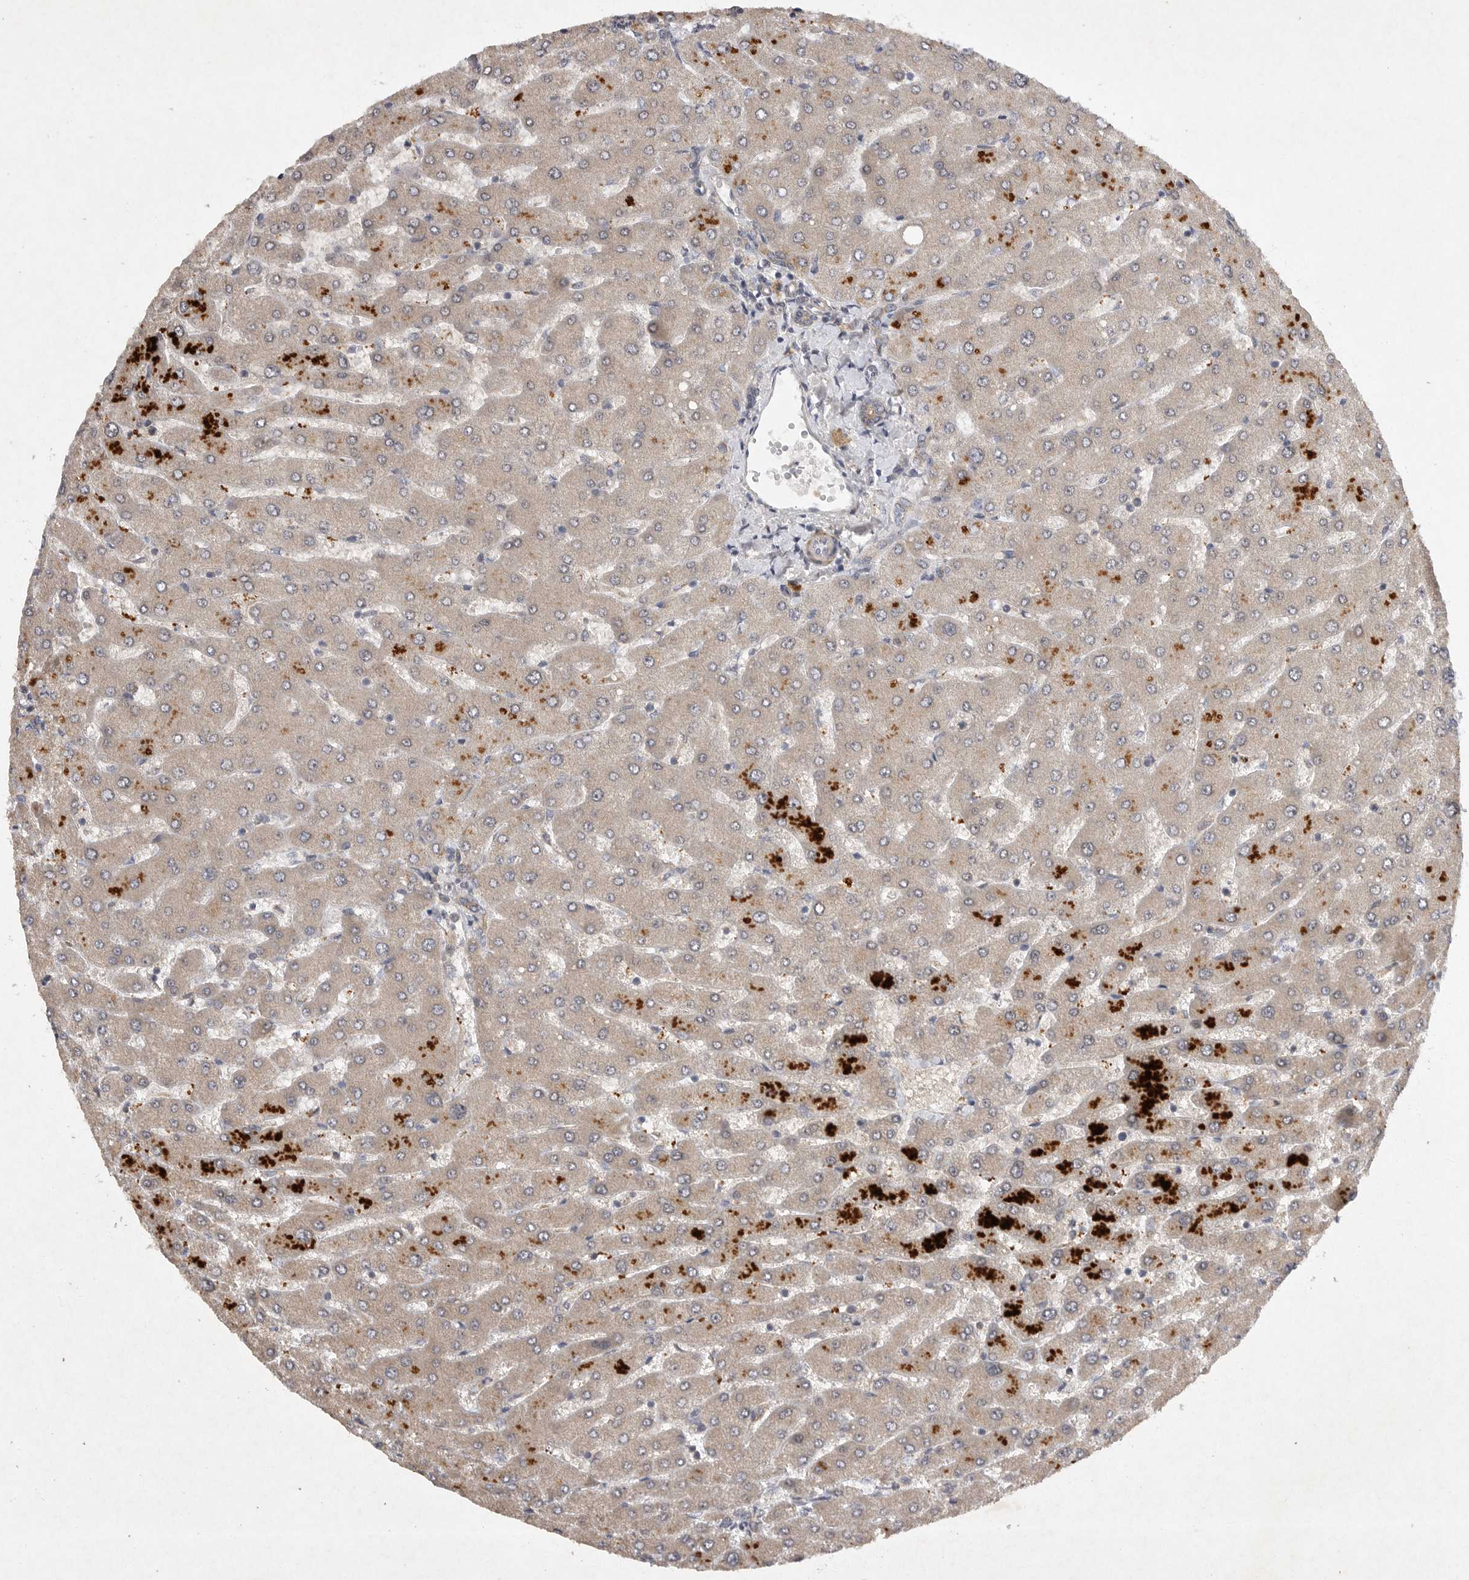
{"staining": {"intensity": "weak", "quantity": "25%-75%", "location": "cytoplasmic/membranous"}, "tissue": "liver", "cell_type": "Cholangiocytes", "image_type": "normal", "snomed": [{"axis": "morphology", "description": "Normal tissue, NOS"}, {"axis": "topography", "description": "Liver"}], "caption": "High-power microscopy captured an IHC image of benign liver, revealing weak cytoplasmic/membranous staining in approximately 25%-75% of cholangiocytes.", "gene": "EDEM3", "patient": {"sex": "male", "age": 55}}